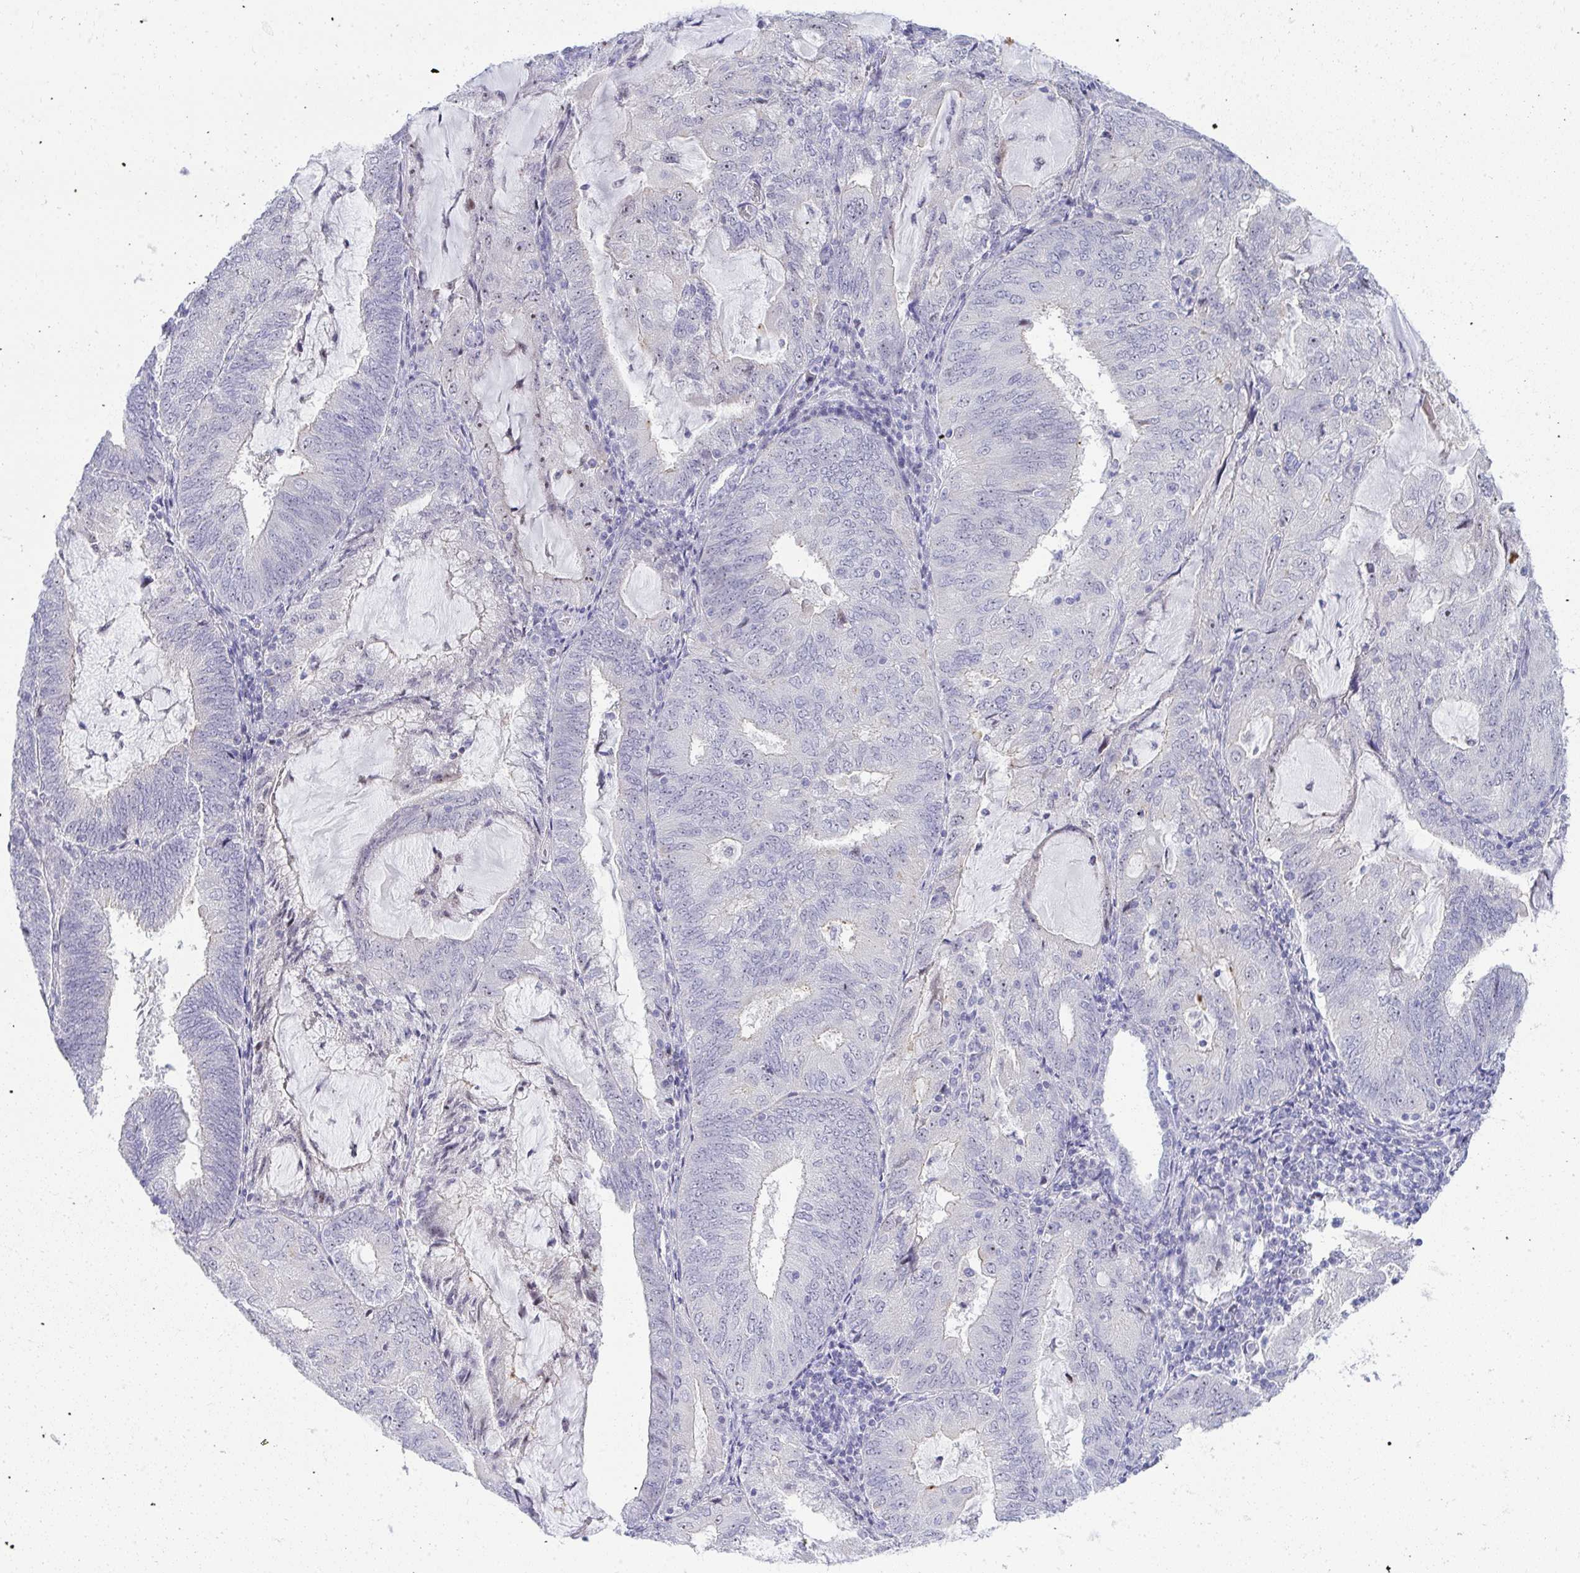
{"staining": {"intensity": "negative", "quantity": "none", "location": "none"}, "tissue": "endometrial cancer", "cell_type": "Tumor cells", "image_type": "cancer", "snomed": [{"axis": "morphology", "description": "Adenocarcinoma, NOS"}, {"axis": "topography", "description": "Endometrium"}], "caption": "IHC photomicrograph of human endometrial adenocarcinoma stained for a protein (brown), which demonstrates no positivity in tumor cells.", "gene": "EID3", "patient": {"sex": "female", "age": 81}}